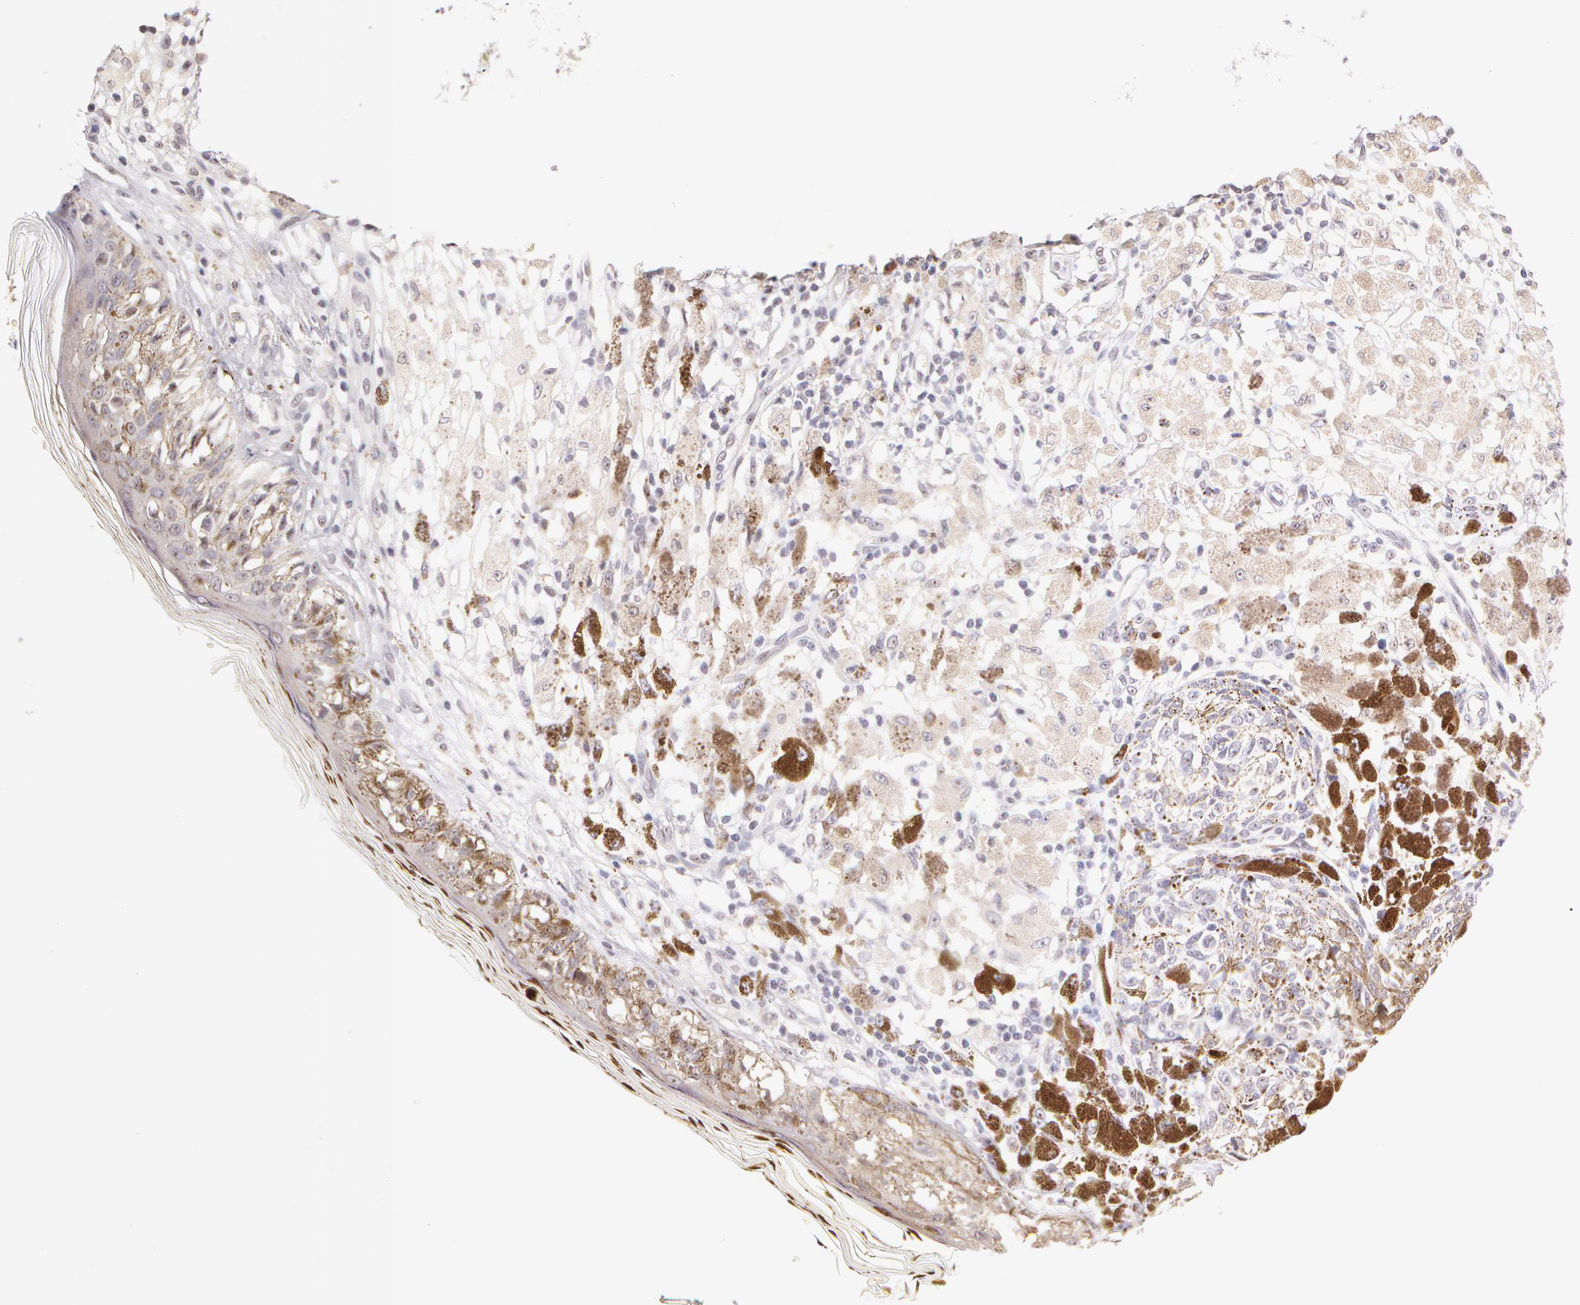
{"staining": {"intensity": "negative", "quantity": "none", "location": "none"}, "tissue": "melanoma", "cell_type": "Tumor cells", "image_type": "cancer", "snomed": [{"axis": "morphology", "description": "Malignant melanoma, NOS"}, {"axis": "topography", "description": "Skin"}], "caption": "Immunohistochemistry of malignant melanoma reveals no positivity in tumor cells.", "gene": "ZNF597", "patient": {"sex": "male", "age": 88}}